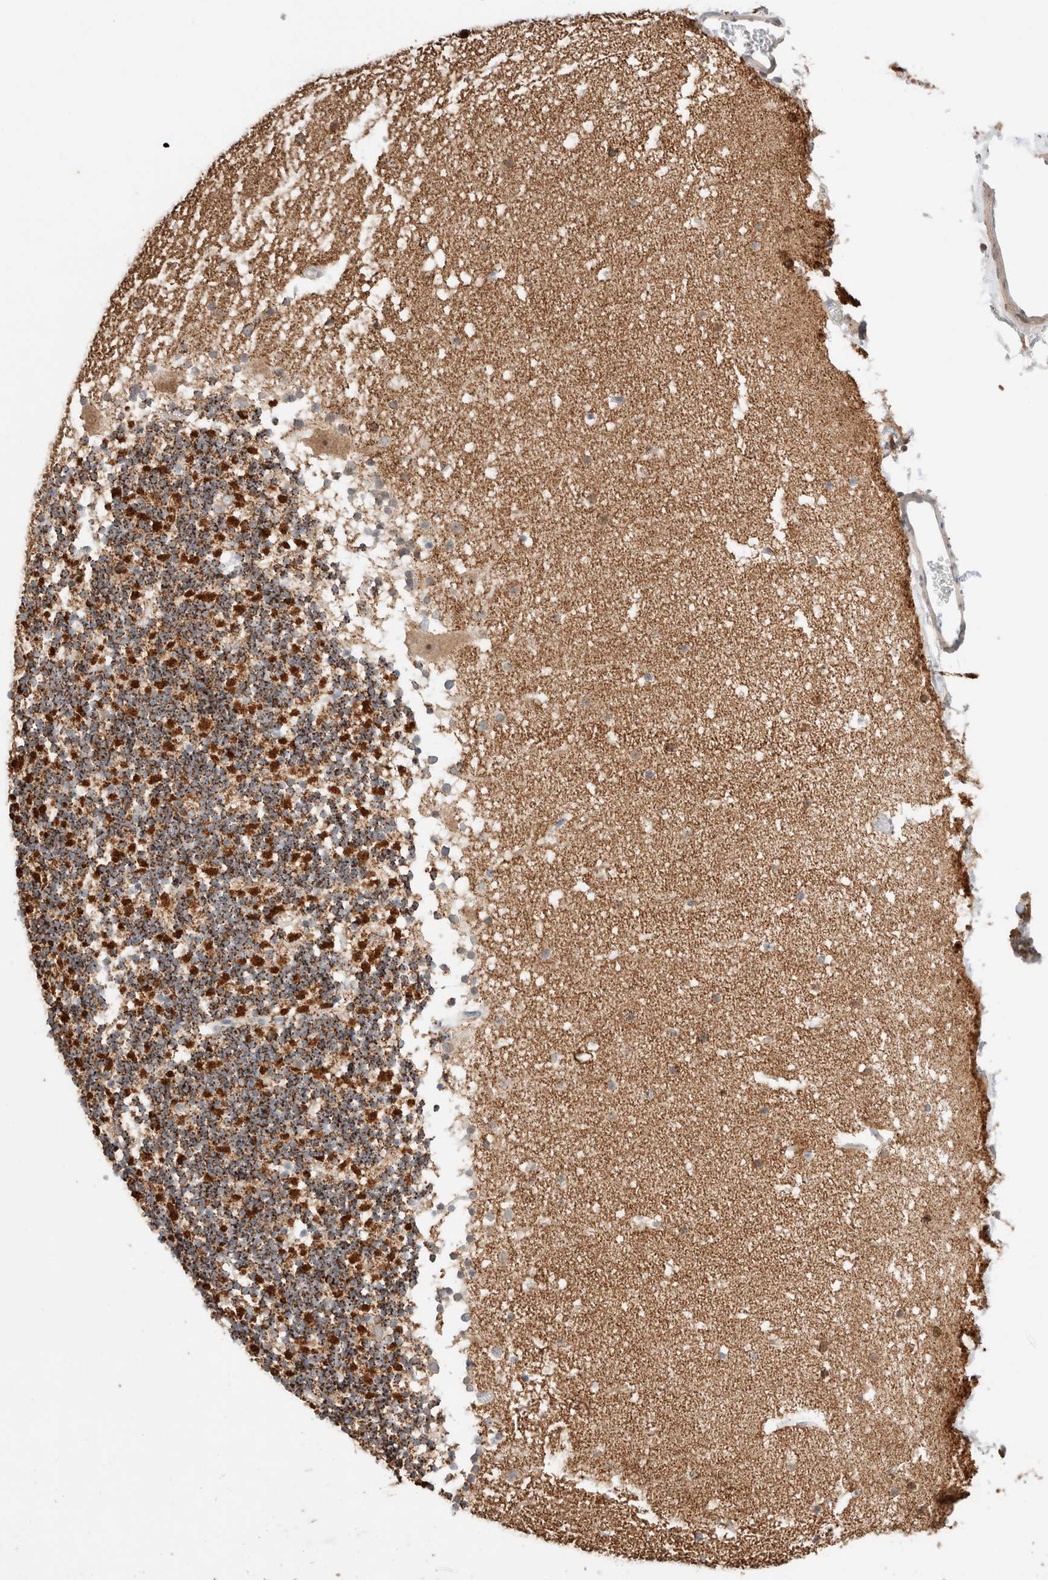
{"staining": {"intensity": "strong", "quantity": ">75%", "location": "cytoplasmic/membranous"}, "tissue": "cerebellum", "cell_type": "Cells in granular layer", "image_type": "normal", "snomed": [{"axis": "morphology", "description": "Normal tissue, NOS"}, {"axis": "topography", "description": "Cerebellum"}], "caption": "Approximately >75% of cells in granular layer in benign cerebellum display strong cytoplasmic/membranous protein expression as visualized by brown immunohistochemical staining.", "gene": "TRIM41", "patient": {"sex": "male", "age": 57}}